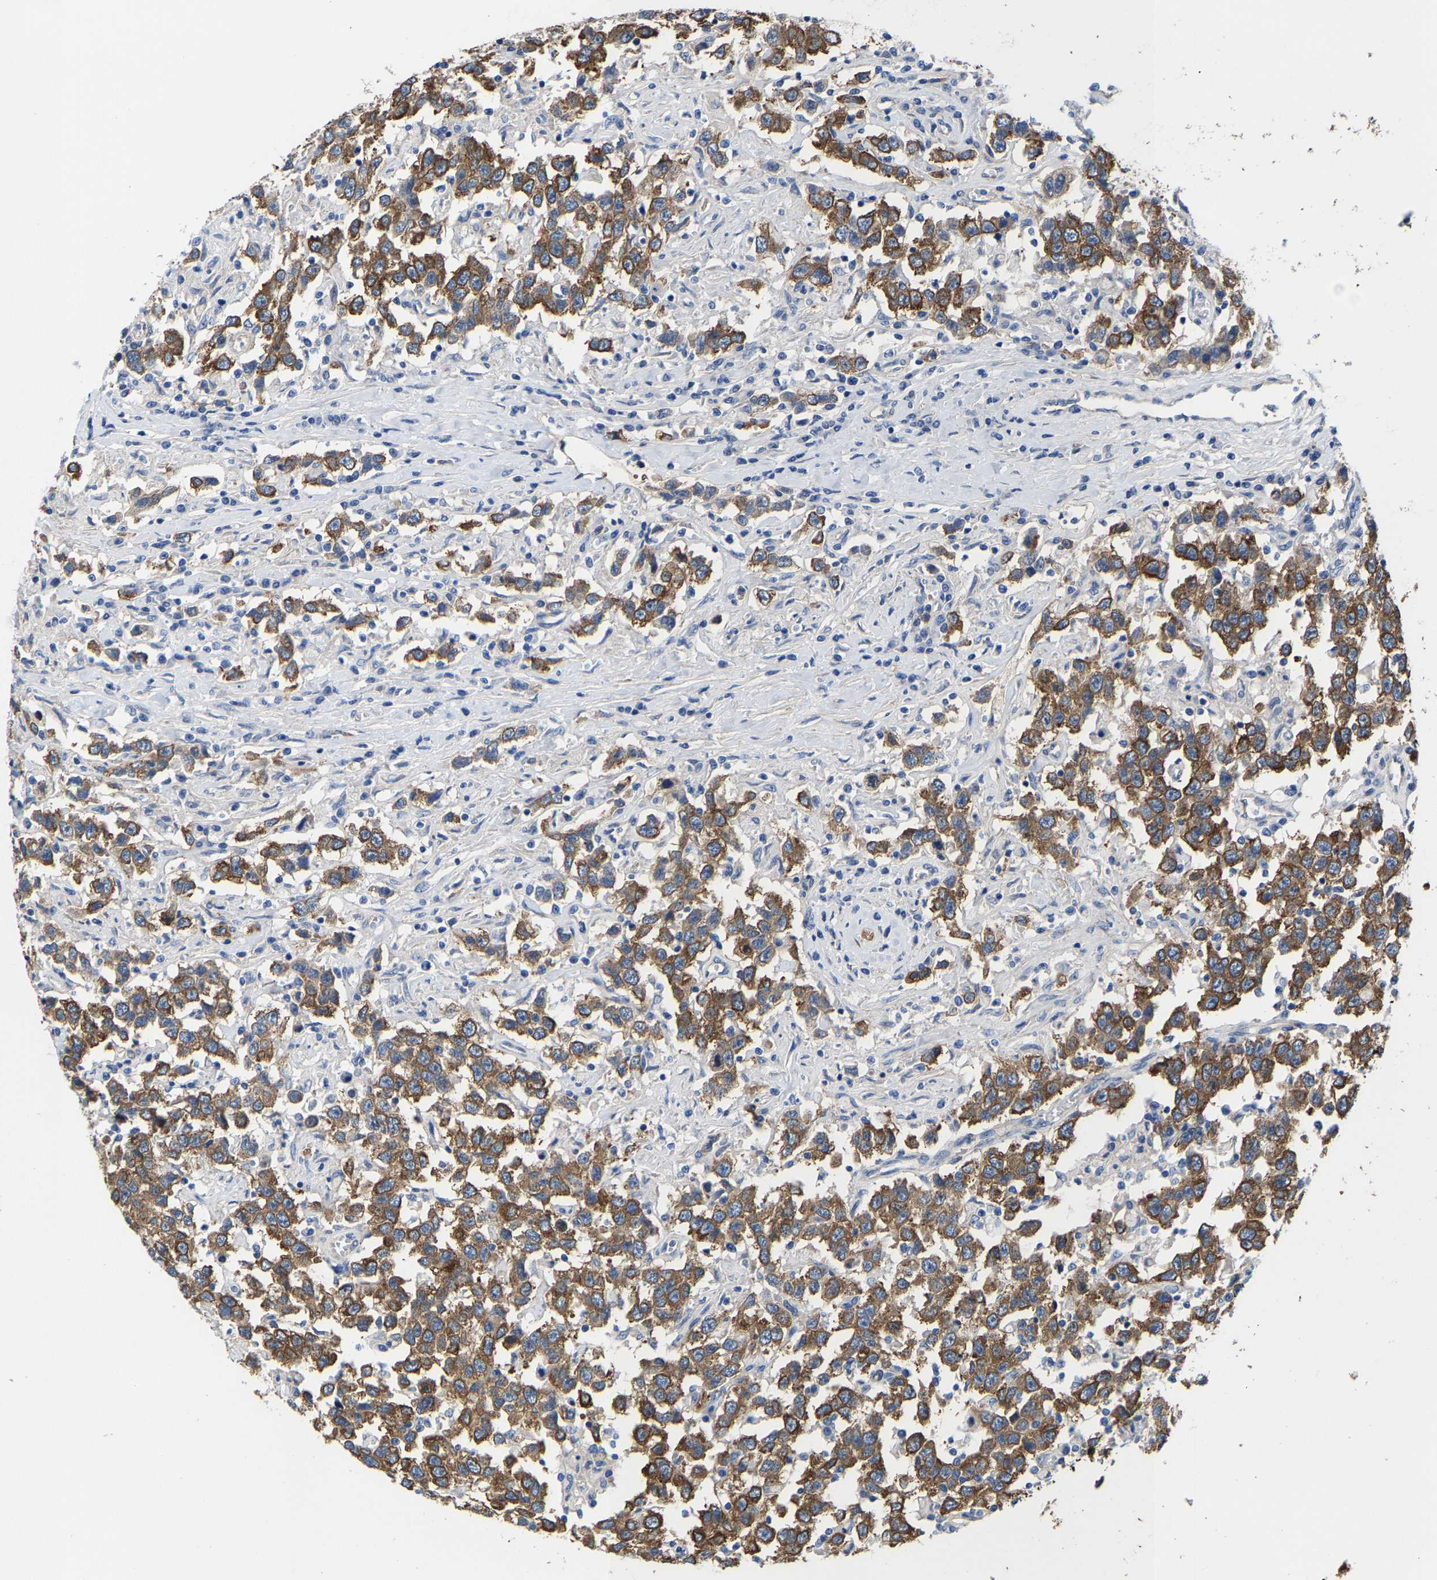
{"staining": {"intensity": "moderate", "quantity": ">75%", "location": "cytoplasmic/membranous"}, "tissue": "testis cancer", "cell_type": "Tumor cells", "image_type": "cancer", "snomed": [{"axis": "morphology", "description": "Seminoma, NOS"}, {"axis": "topography", "description": "Testis"}], "caption": "Immunohistochemistry (DAB) staining of seminoma (testis) shows moderate cytoplasmic/membranous protein staining in approximately >75% of tumor cells. The staining is performed using DAB (3,3'-diaminobenzidine) brown chromogen to label protein expression. The nuclei are counter-stained blue using hematoxylin.", "gene": "DSCAM", "patient": {"sex": "male", "age": 41}}